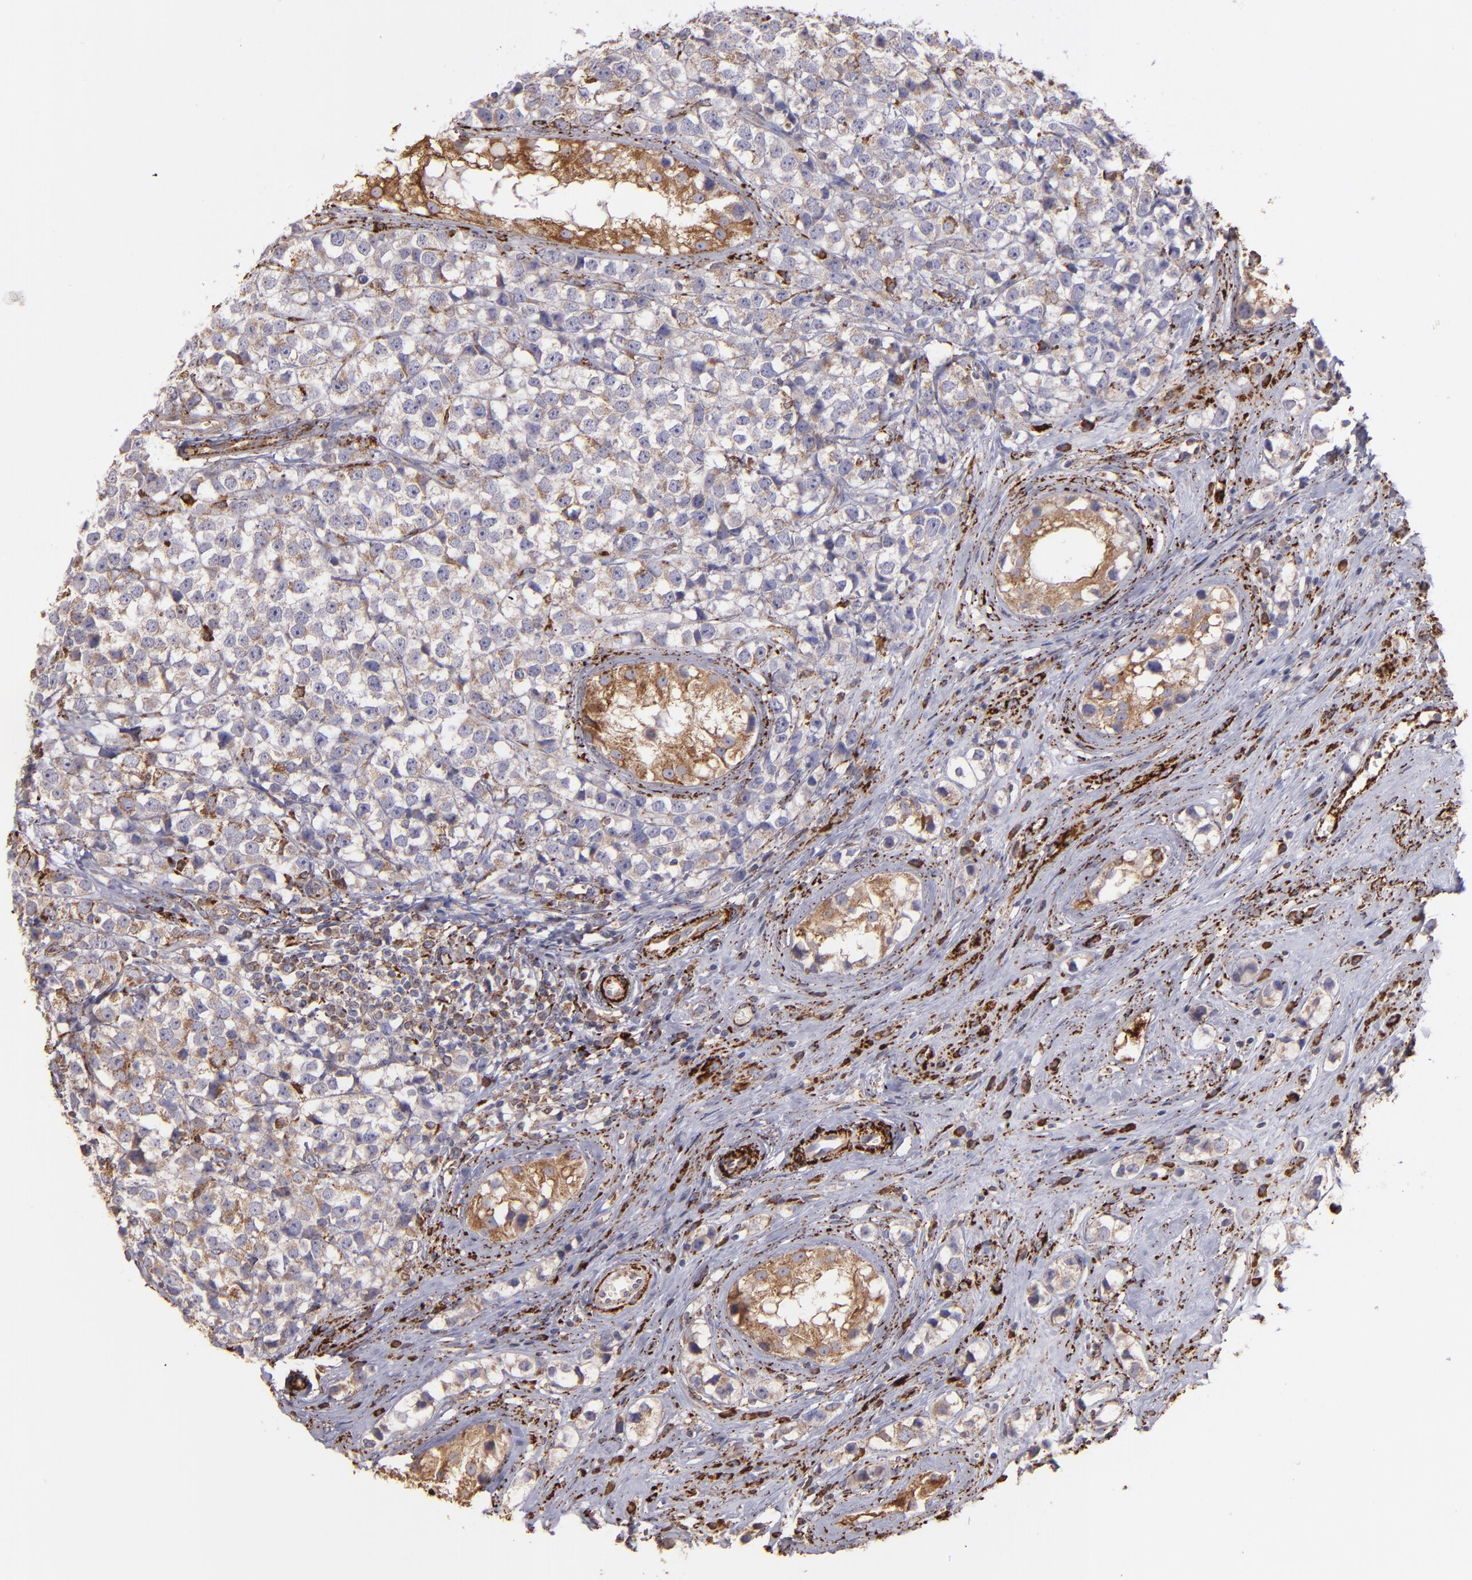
{"staining": {"intensity": "weak", "quantity": ">75%", "location": "cytoplasmic/membranous"}, "tissue": "testis cancer", "cell_type": "Tumor cells", "image_type": "cancer", "snomed": [{"axis": "morphology", "description": "Seminoma, NOS"}, {"axis": "topography", "description": "Testis"}], "caption": "Testis cancer (seminoma) stained with a brown dye demonstrates weak cytoplasmic/membranous positive staining in about >75% of tumor cells.", "gene": "MAOB", "patient": {"sex": "male", "age": 25}}